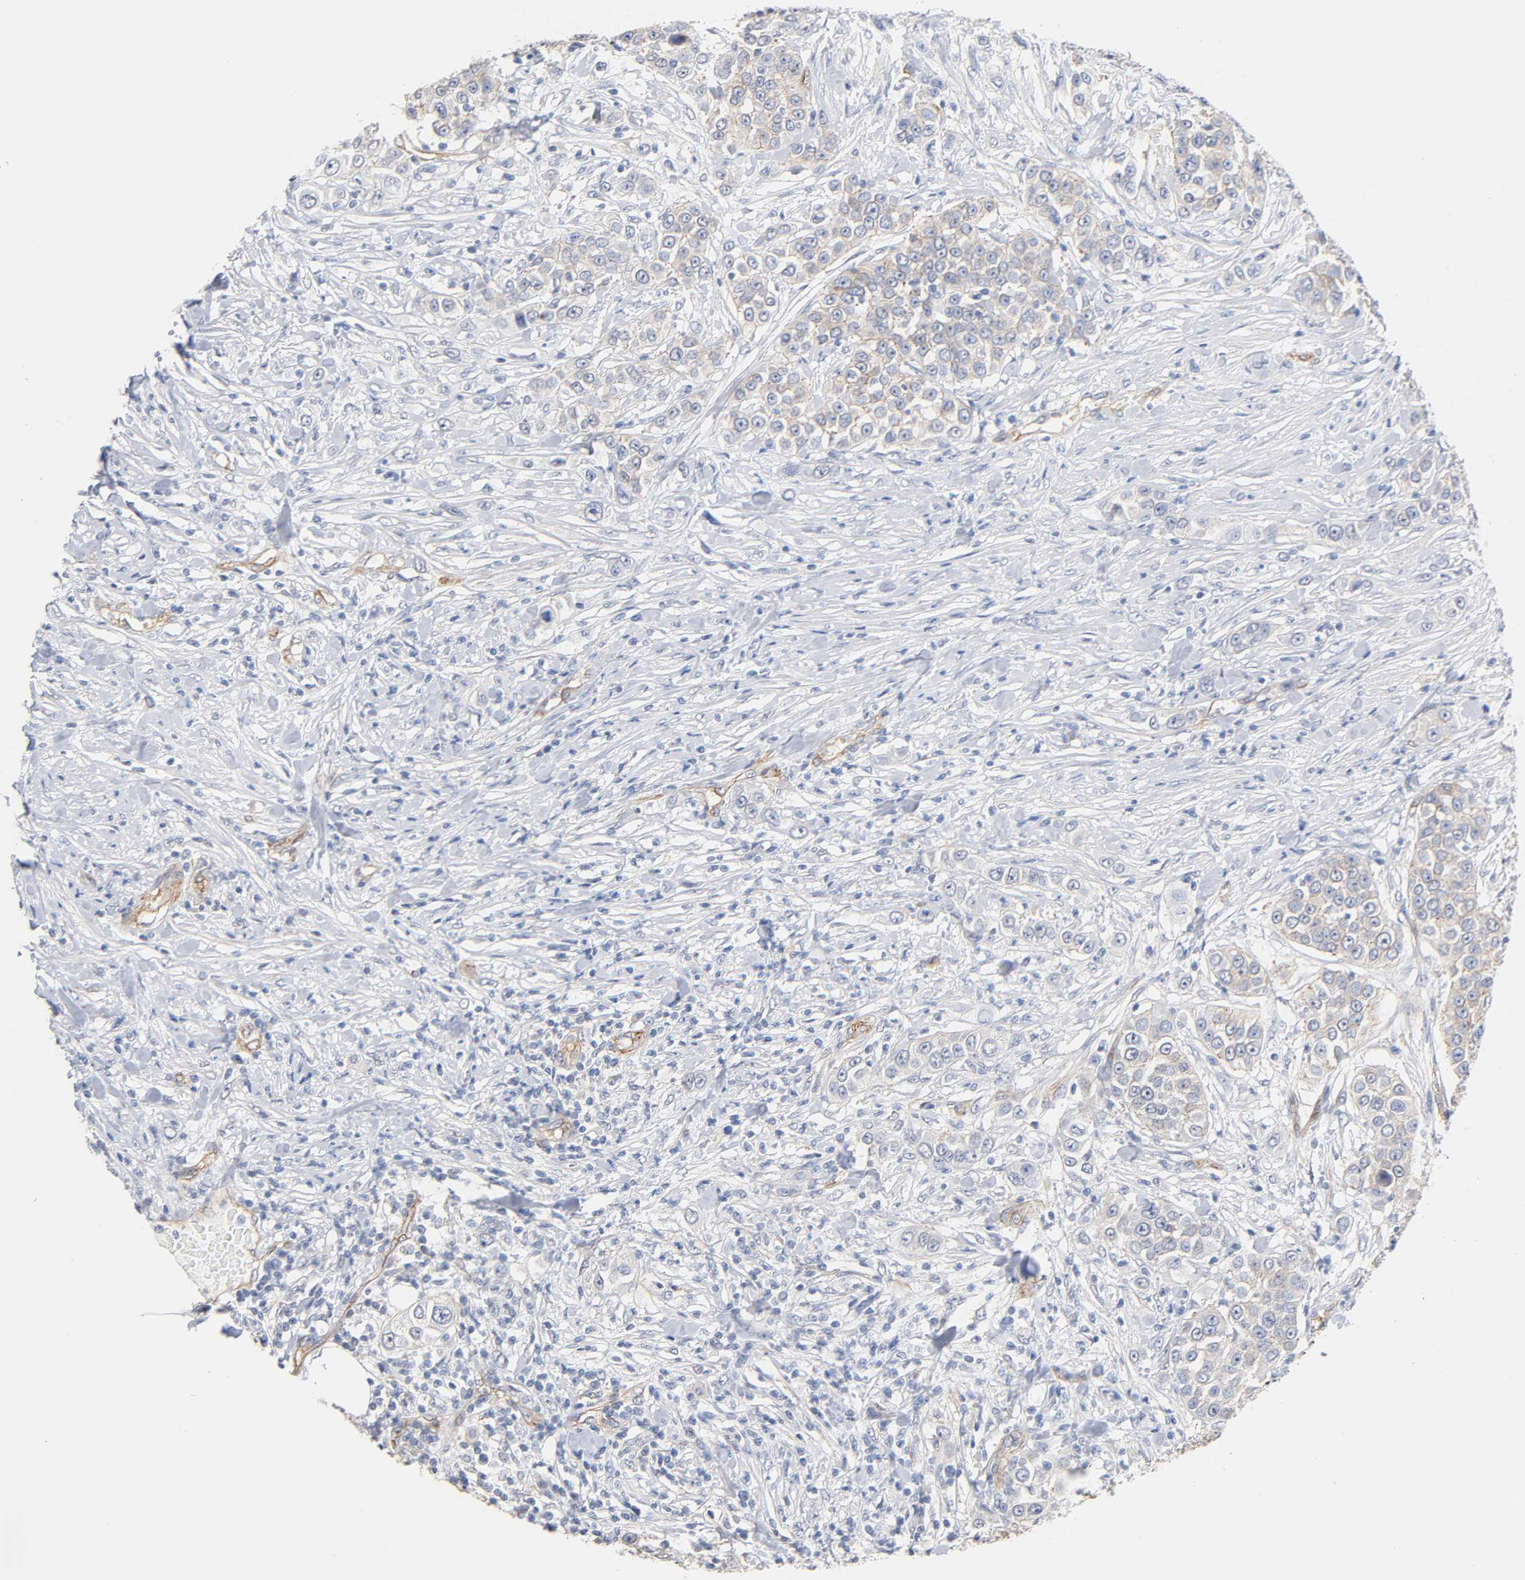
{"staining": {"intensity": "weak", "quantity": "25%-75%", "location": "cytoplasmic/membranous"}, "tissue": "urothelial cancer", "cell_type": "Tumor cells", "image_type": "cancer", "snomed": [{"axis": "morphology", "description": "Urothelial carcinoma, High grade"}, {"axis": "topography", "description": "Urinary bladder"}], "caption": "Protein expression analysis of urothelial cancer exhibits weak cytoplasmic/membranous positivity in approximately 25%-75% of tumor cells.", "gene": "SPTAN1", "patient": {"sex": "female", "age": 80}}